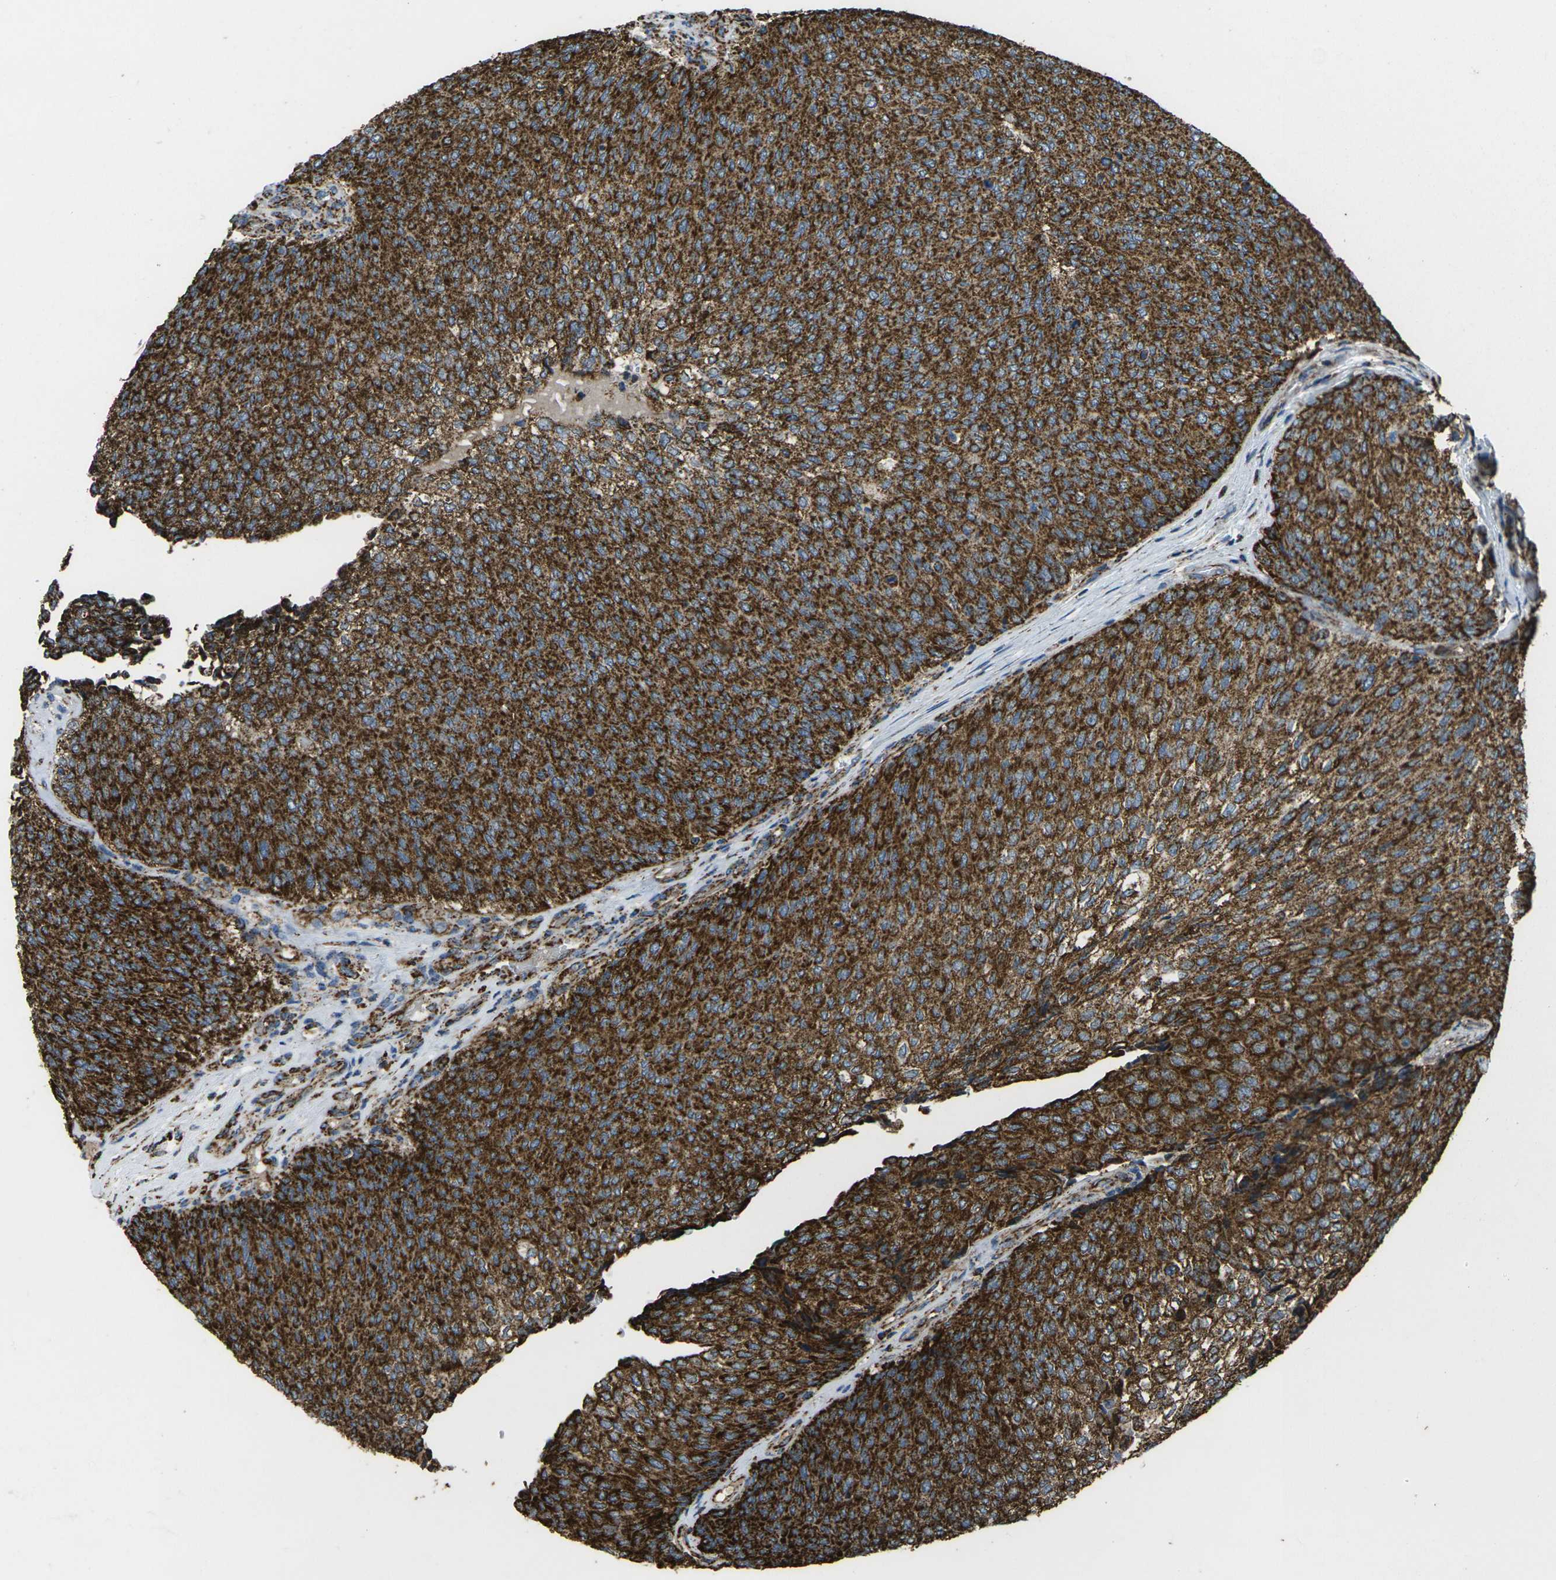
{"staining": {"intensity": "strong", "quantity": ">75%", "location": "cytoplasmic/membranous"}, "tissue": "urothelial cancer", "cell_type": "Tumor cells", "image_type": "cancer", "snomed": [{"axis": "morphology", "description": "Urothelial carcinoma, Low grade"}, {"axis": "topography", "description": "Urinary bladder"}], "caption": "Immunohistochemistry (DAB) staining of low-grade urothelial carcinoma exhibits strong cytoplasmic/membranous protein staining in about >75% of tumor cells. The staining is performed using DAB (3,3'-diaminobenzidine) brown chromogen to label protein expression. The nuclei are counter-stained blue using hematoxylin.", "gene": "KLHL5", "patient": {"sex": "female", "age": 79}}